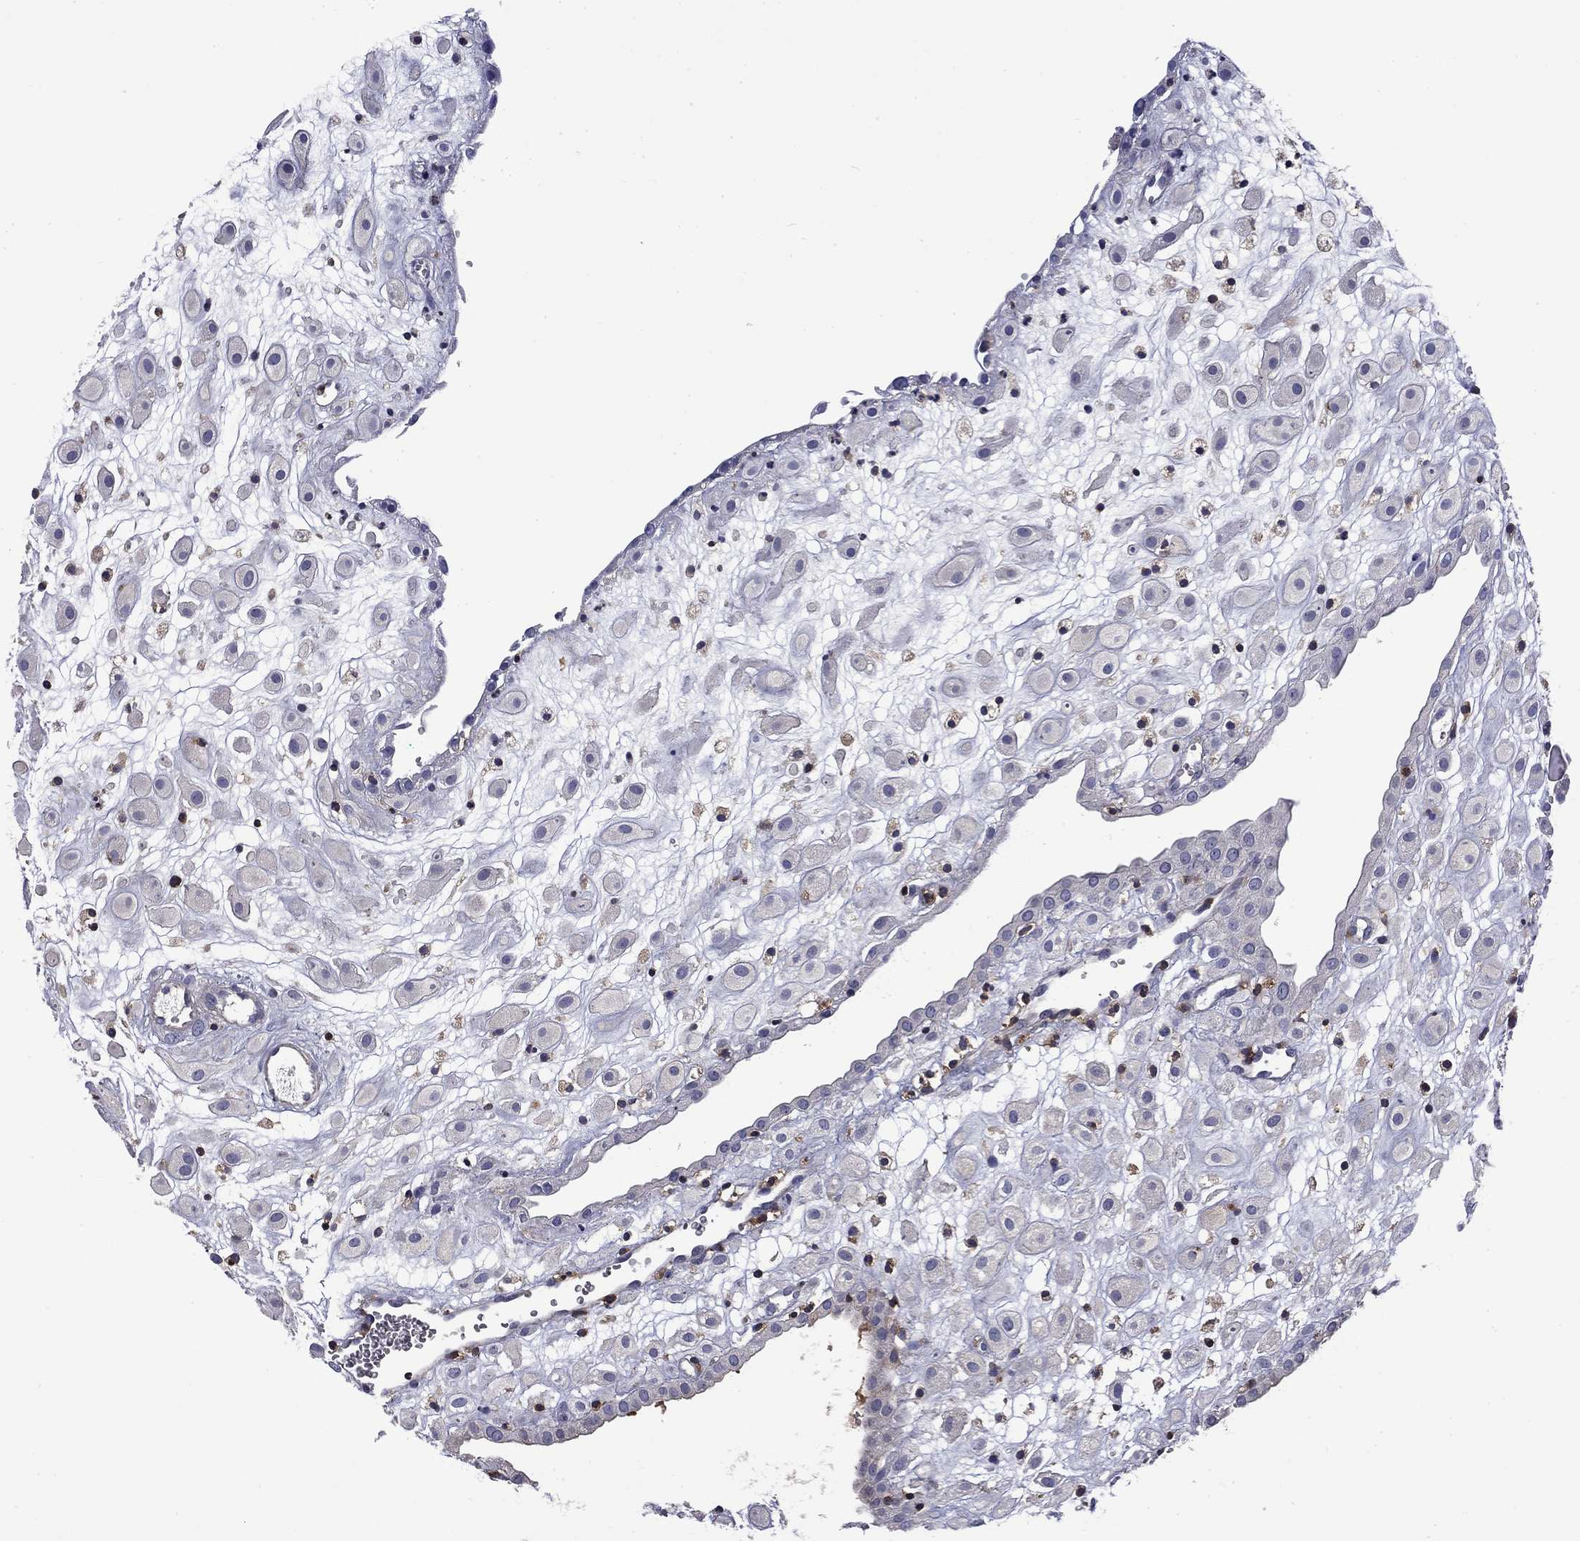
{"staining": {"intensity": "negative", "quantity": "none", "location": "none"}, "tissue": "placenta", "cell_type": "Decidual cells", "image_type": "normal", "snomed": [{"axis": "morphology", "description": "Normal tissue, NOS"}, {"axis": "topography", "description": "Placenta"}], "caption": "The immunohistochemistry histopathology image has no significant positivity in decidual cells of placenta.", "gene": "ARHGAP45", "patient": {"sex": "female", "age": 24}}